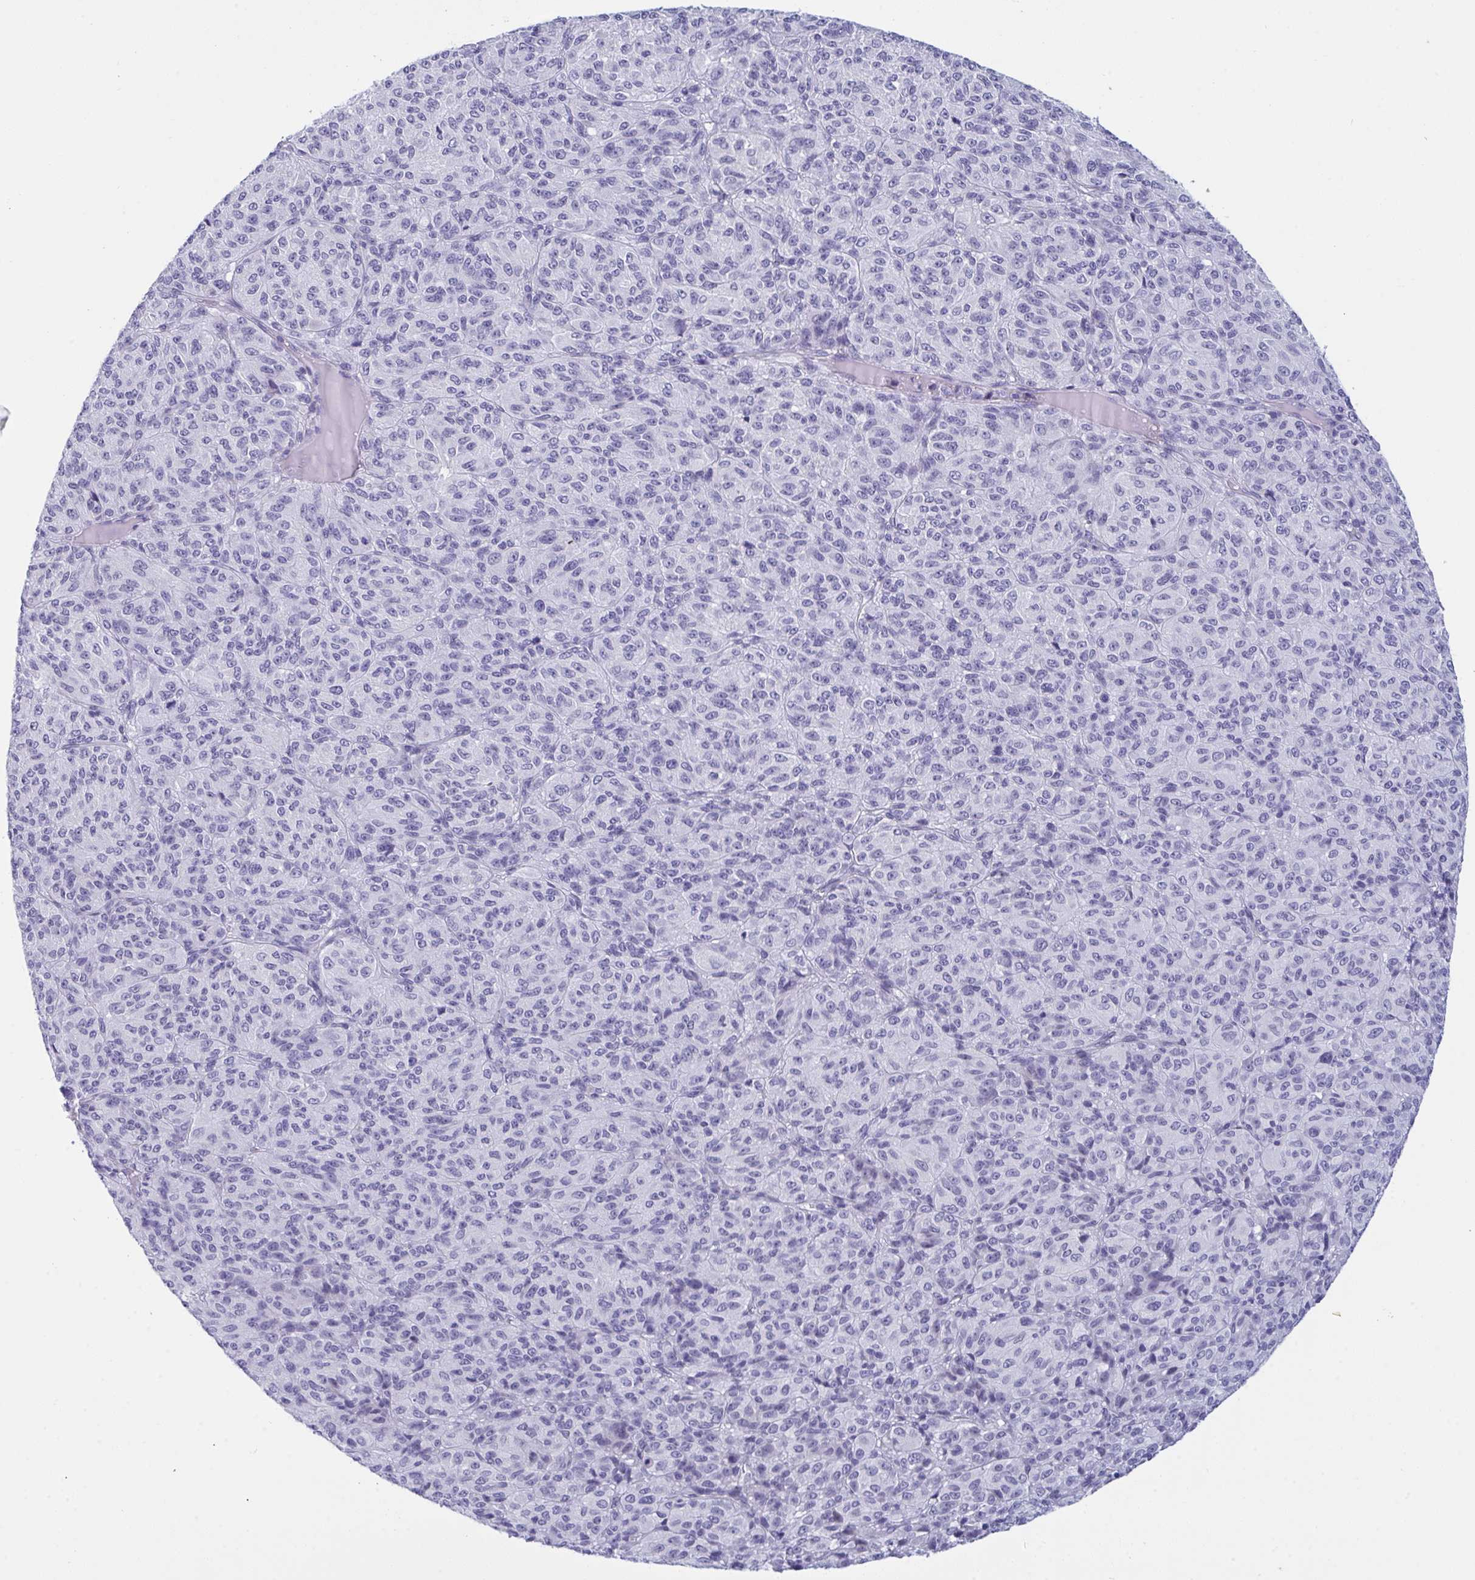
{"staining": {"intensity": "negative", "quantity": "none", "location": "none"}, "tissue": "melanoma", "cell_type": "Tumor cells", "image_type": "cancer", "snomed": [{"axis": "morphology", "description": "Malignant melanoma, Metastatic site"}, {"axis": "topography", "description": "Brain"}], "caption": "Melanoma was stained to show a protein in brown. There is no significant positivity in tumor cells.", "gene": "PRDM9", "patient": {"sex": "female", "age": 56}}